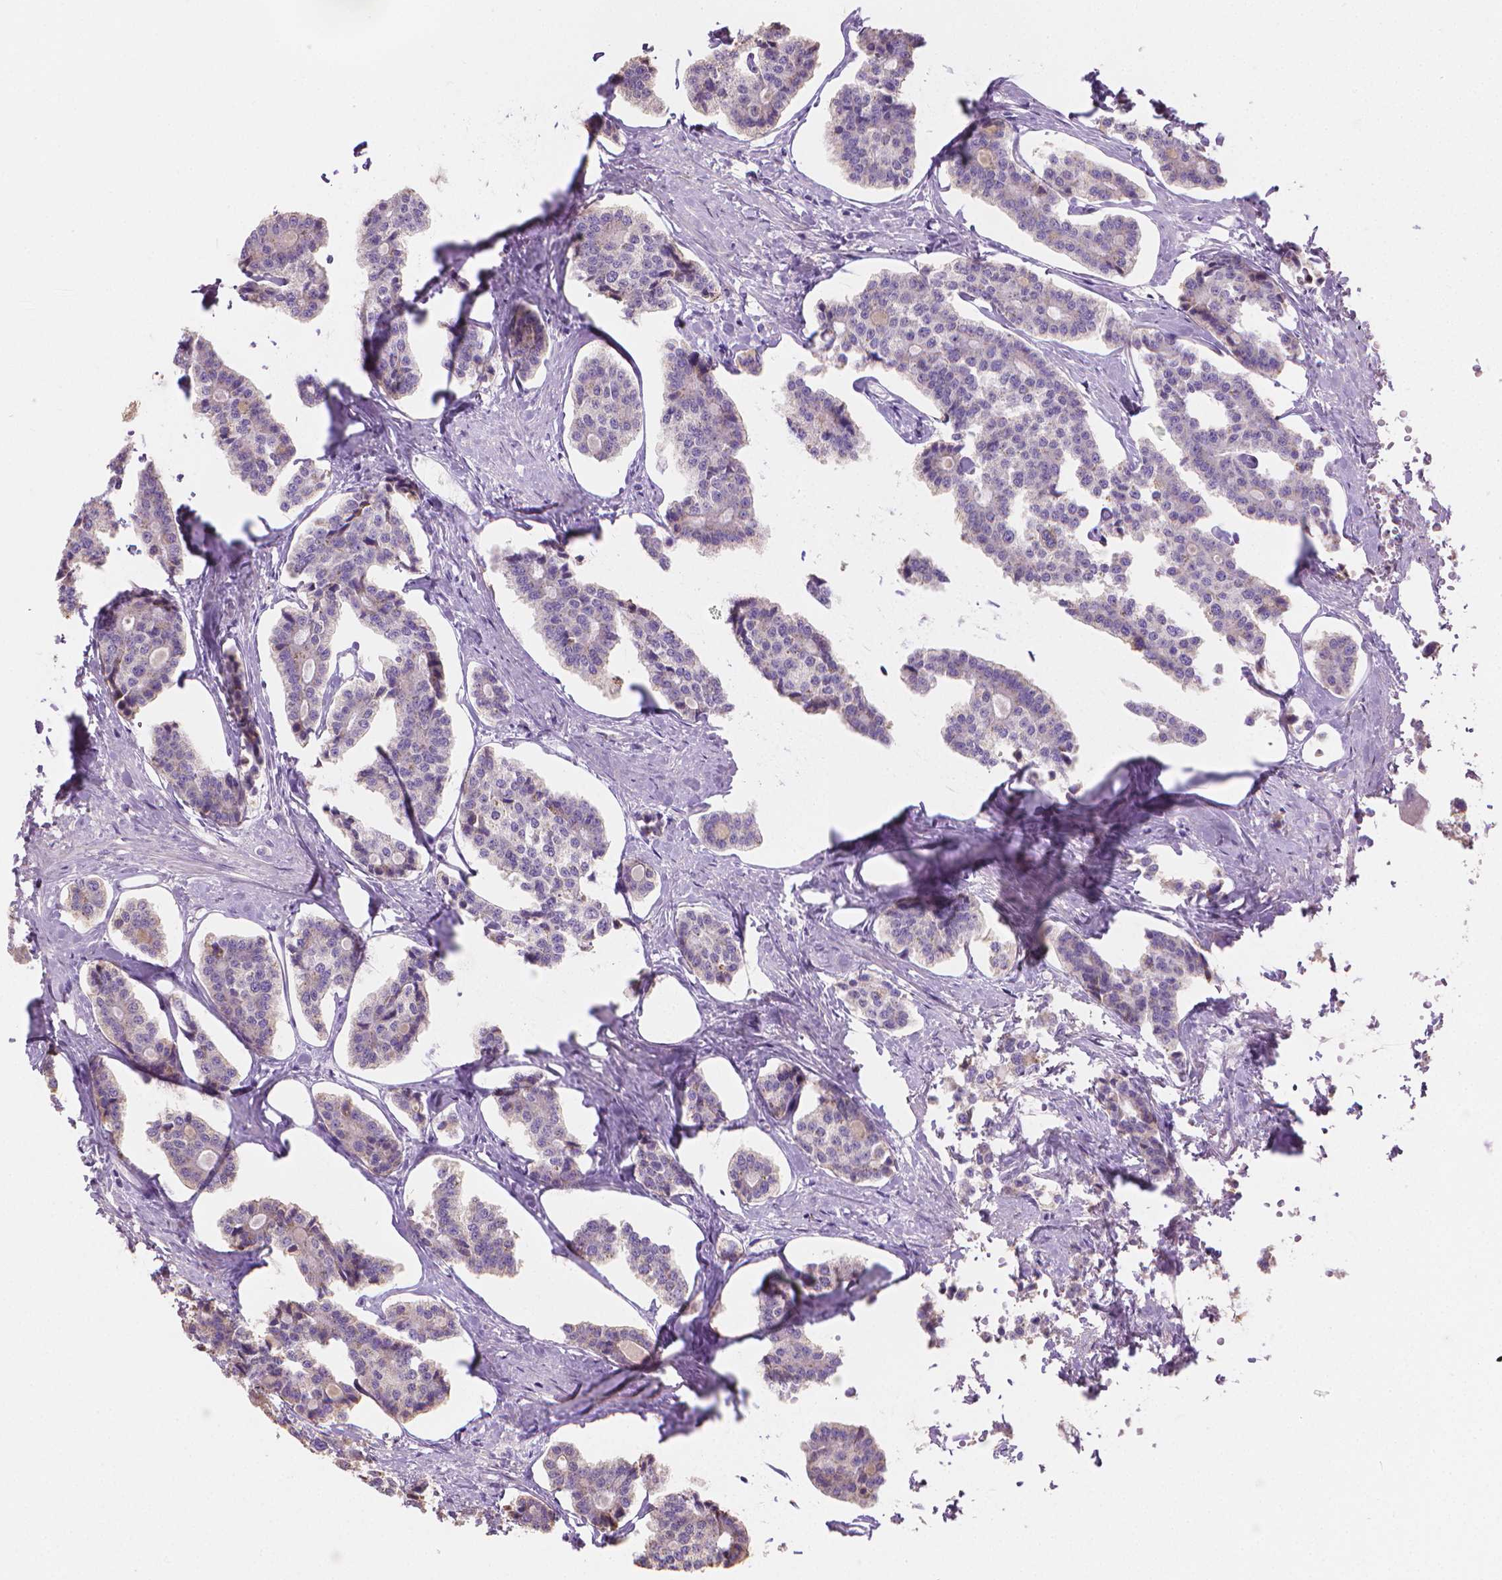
{"staining": {"intensity": "negative", "quantity": "none", "location": "none"}, "tissue": "carcinoid", "cell_type": "Tumor cells", "image_type": "cancer", "snomed": [{"axis": "morphology", "description": "Carcinoid, malignant, NOS"}, {"axis": "topography", "description": "Small intestine"}], "caption": "IHC micrograph of malignant carcinoid stained for a protein (brown), which demonstrates no expression in tumor cells.", "gene": "CABCOCO1", "patient": {"sex": "female", "age": 65}}